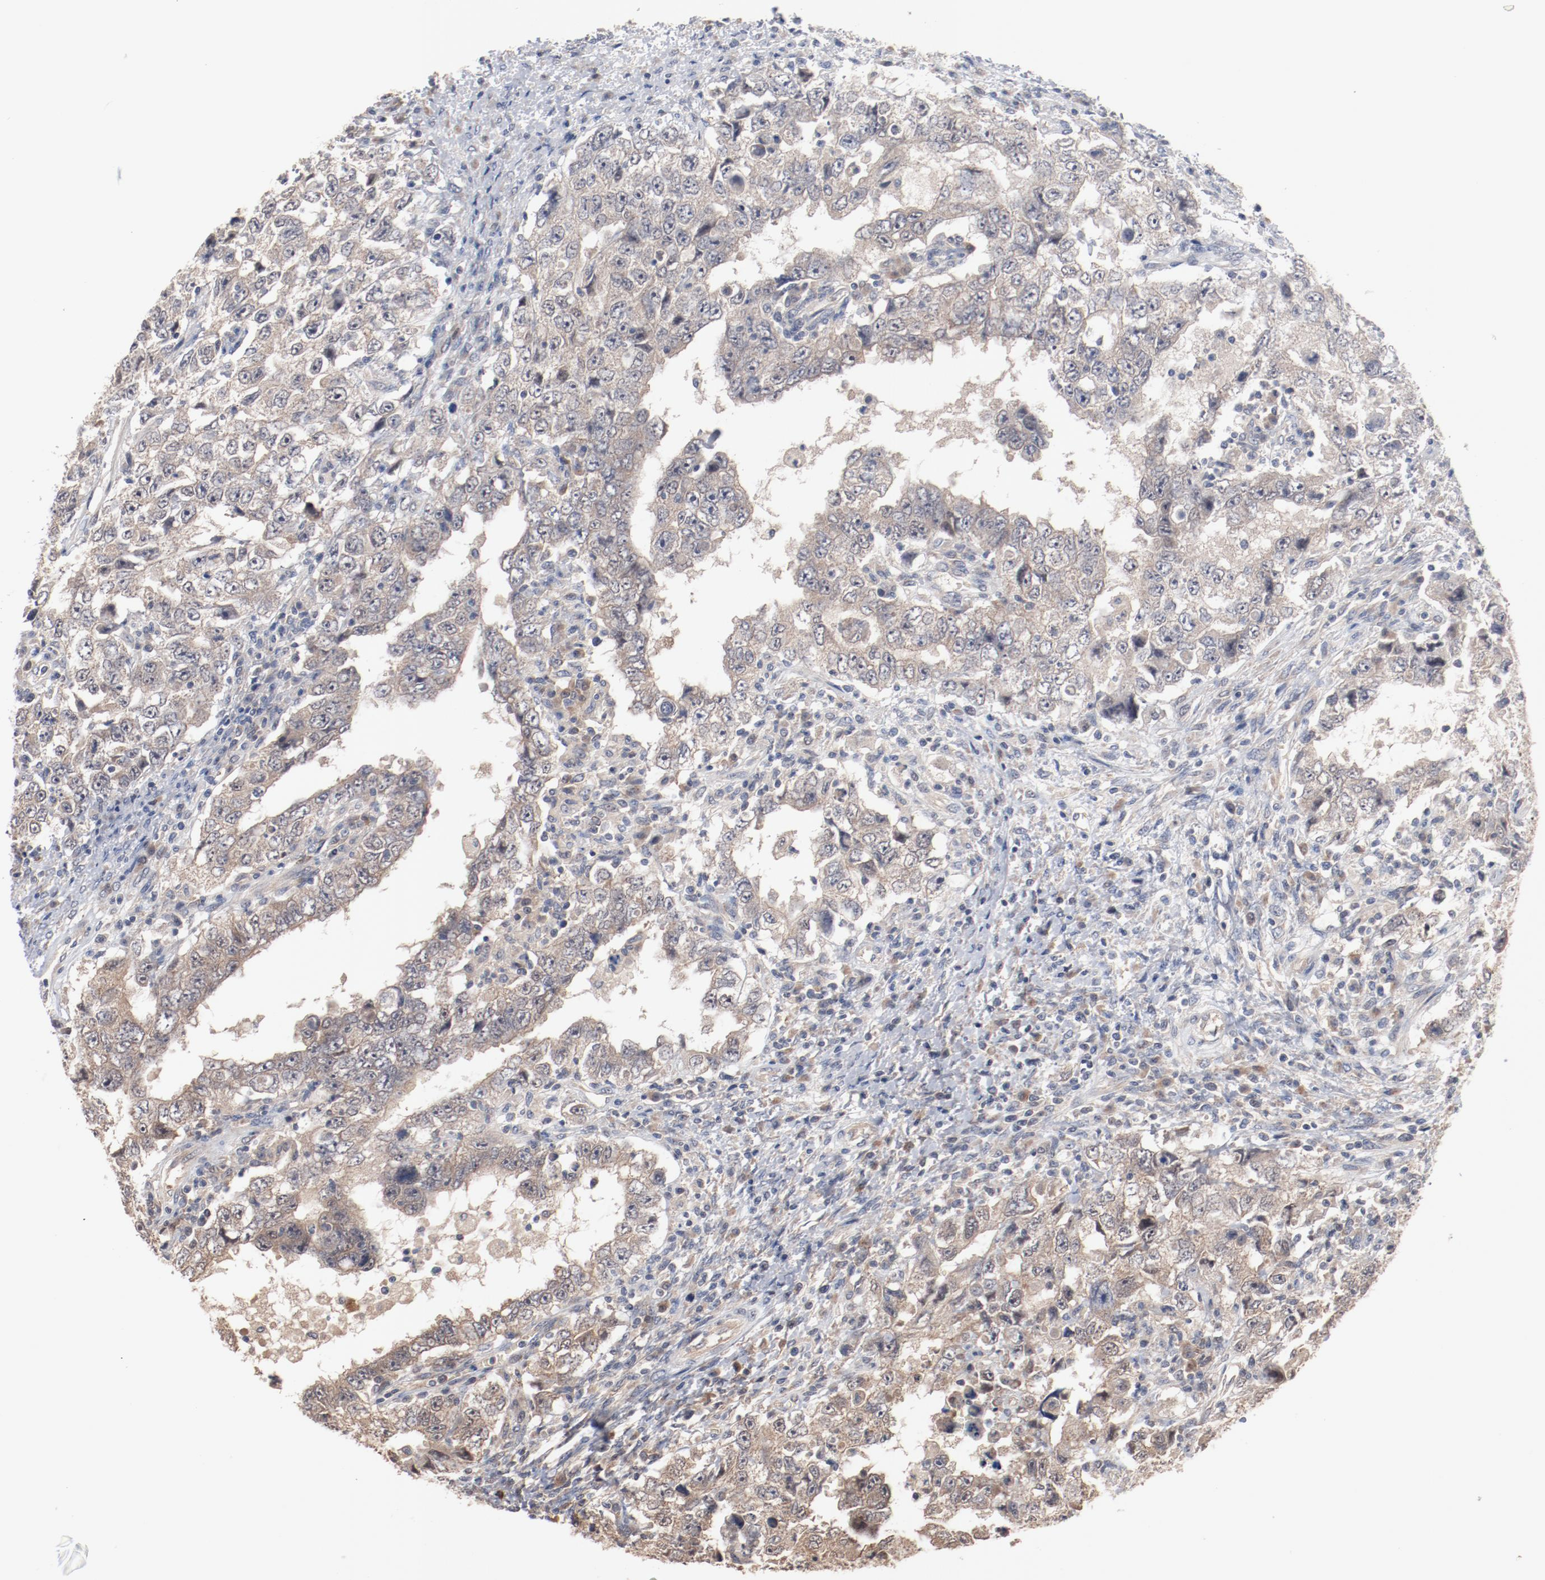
{"staining": {"intensity": "weak", "quantity": ">75%", "location": "cytoplasmic/membranous"}, "tissue": "testis cancer", "cell_type": "Tumor cells", "image_type": "cancer", "snomed": [{"axis": "morphology", "description": "Carcinoma, Embryonal, NOS"}, {"axis": "topography", "description": "Testis"}], "caption": "Immunohistochemical staining of testis cancer exhibits low levels of weak cytoplasmic/membranous protein positivity in about >75% of tumor cells.", "gene": "RNASE11", "patient": {"sex": "male", "age": 26}}